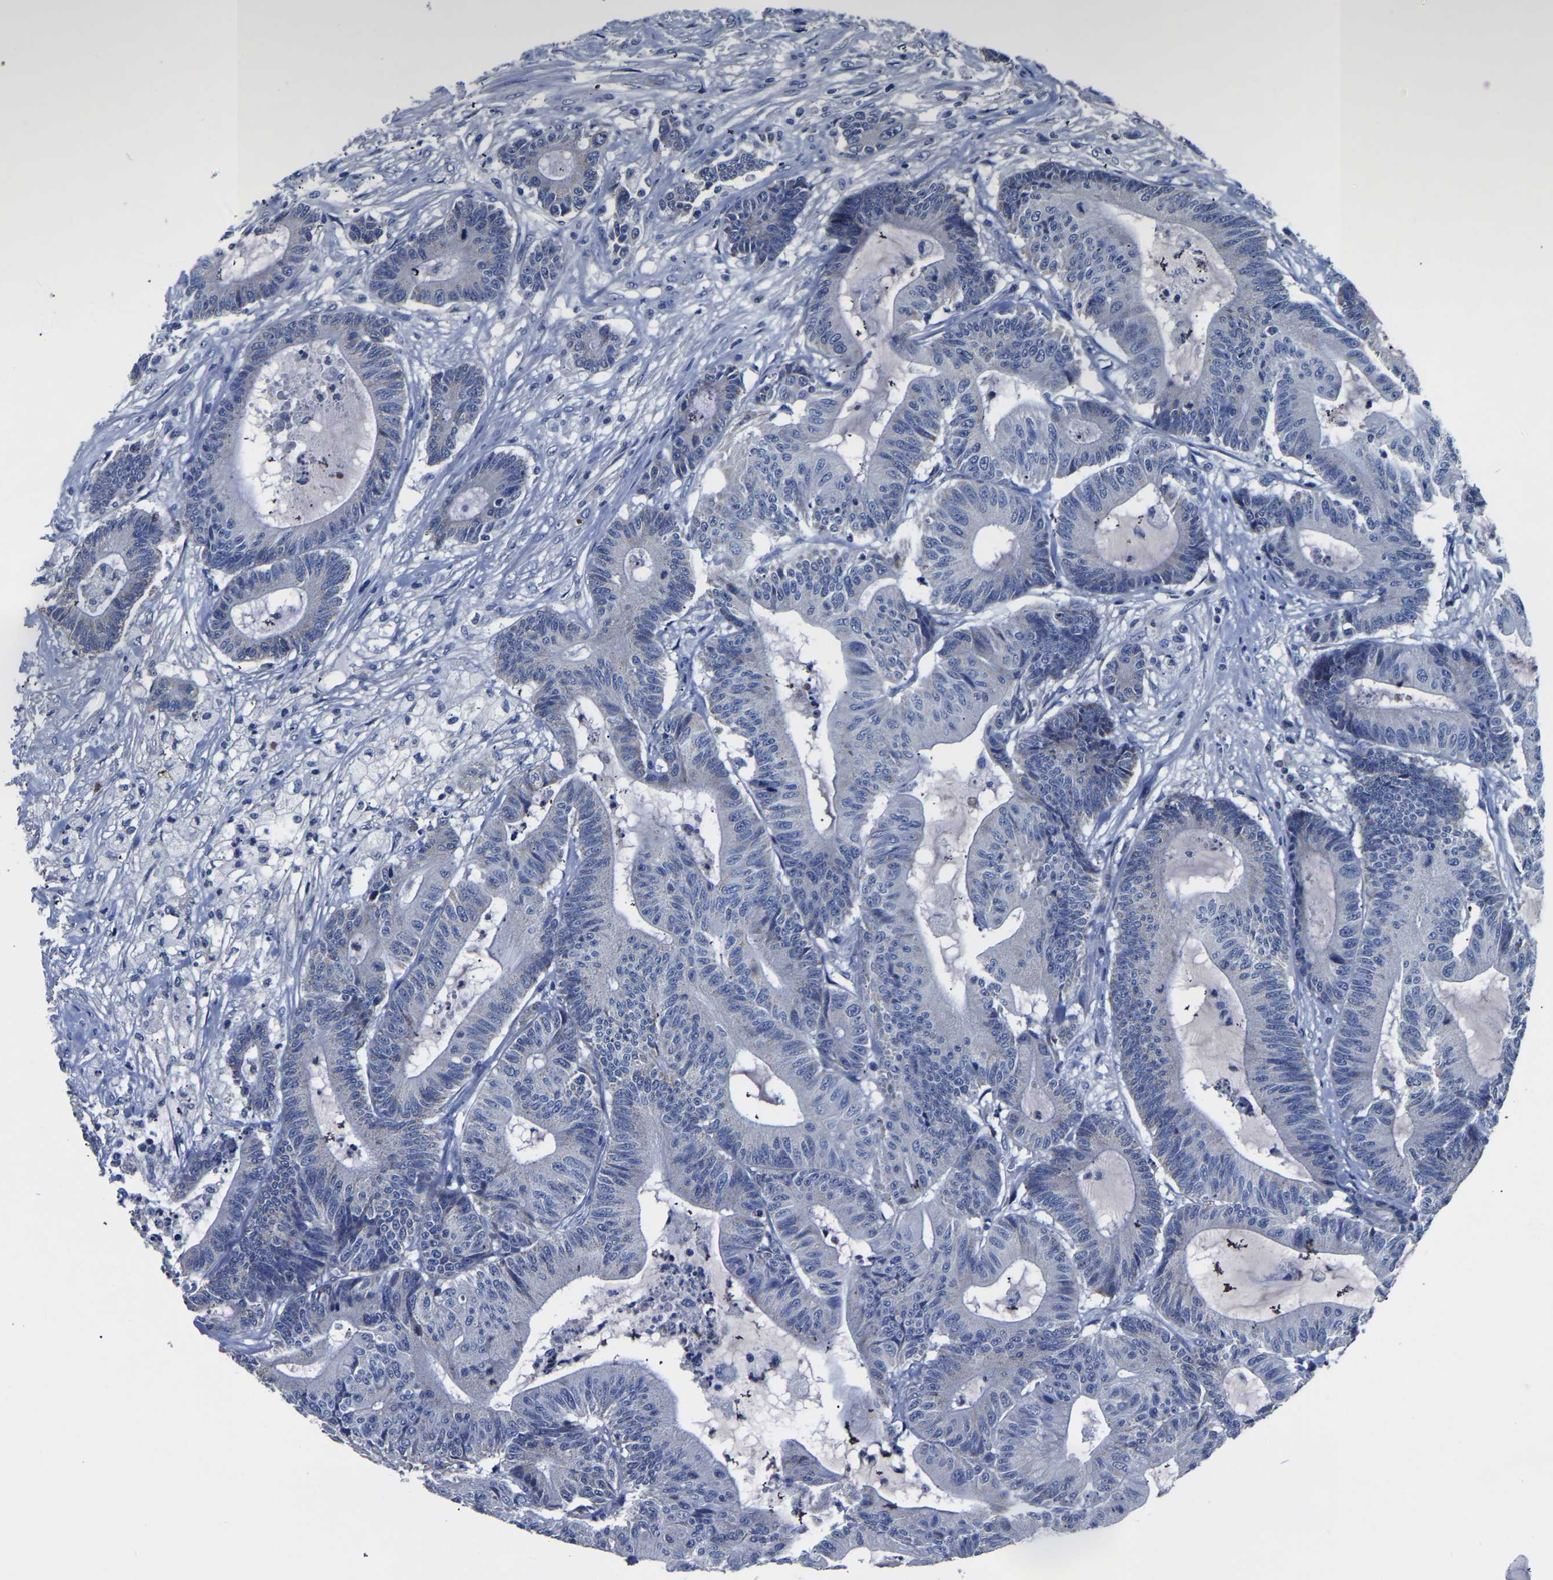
{"staining": {"intensity": "negative", "quantity": "none", "location": "none"}, "tissue": "colorectal cancer", "cell_type": "Tumor cells", "image_type": "cancer", "snomed": [{"axis": "morphology", "description": "Adenocarcinoma, NOS"}, {"axis": "topography", "description": "Colon"}], "caption": "This histopathology image is of adenocarcinoma (colorectal) stained with immunohistochemistry (IHC) to label a protein in brown with the nuclei are counter-stained blue. There is no positivity in tumor cells.", "gene": "FGD5", "patient": {"sex": "female", "age": 84}}